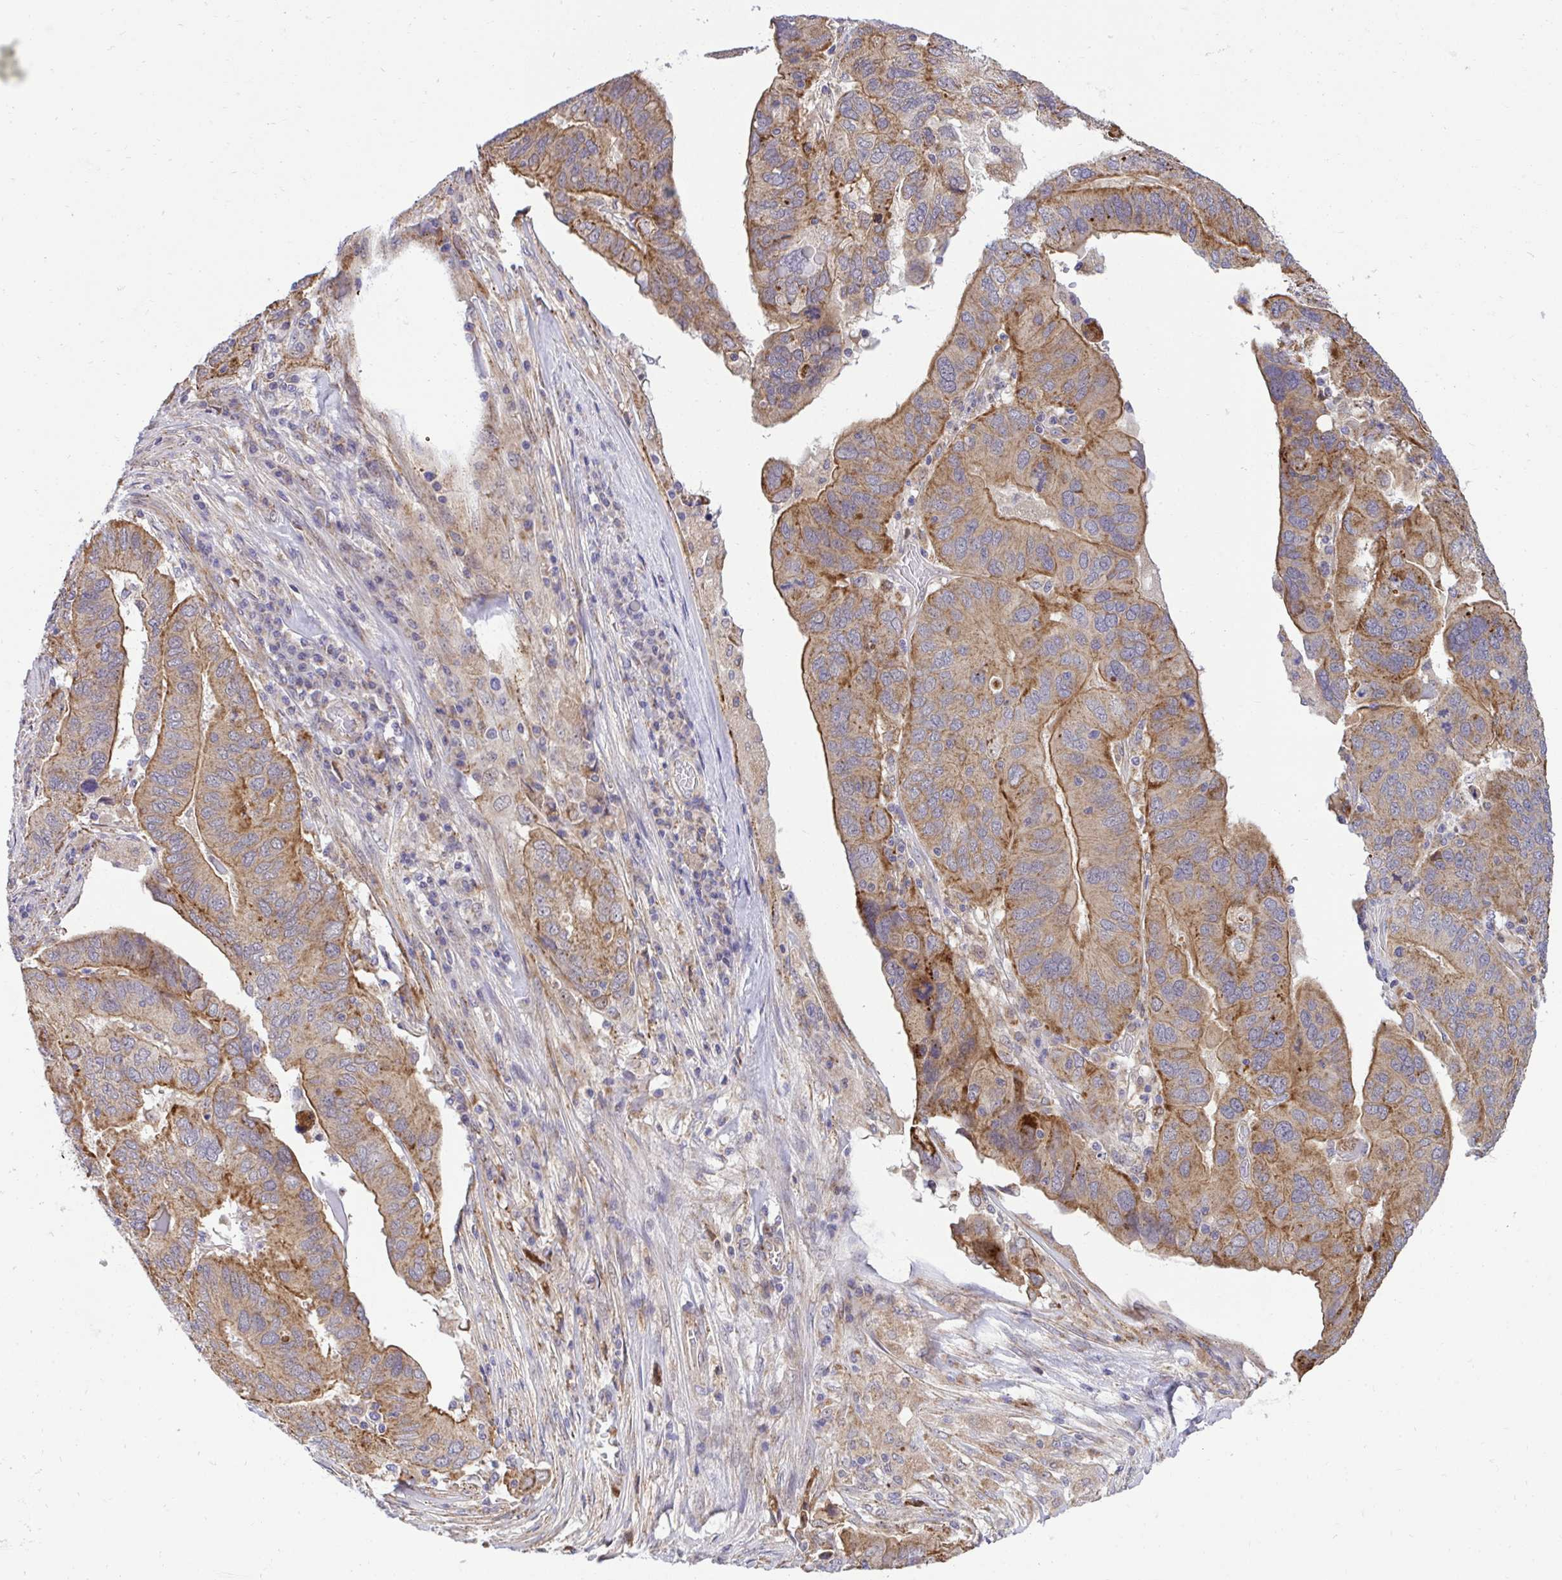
{"staining": {"intensity": "moderate", "quantity": ">75%", "location": "cytoplasmic/membranous"}, "tissue": "ovarian cancer", "cell_type": "Tumor cells", "image_type": "cancer", "snomed": [{"axis": "morphology", "description": "Cystadenocarcinoma, serous, NOS"}, {"axis": "topography", "description": "Ovary"}], "caption": "Immunohistochemical staining of ovarian cancer (serous cystadenocarcinoma) shows medium levels of moderate cytoplasmic/membranous positivity in approximately >75% of tumor cells. The protein is shown in brown color, while the nuclei are stained blue.", "gene": "XAF1", "patient": {"sex": "female", "age": 79}}